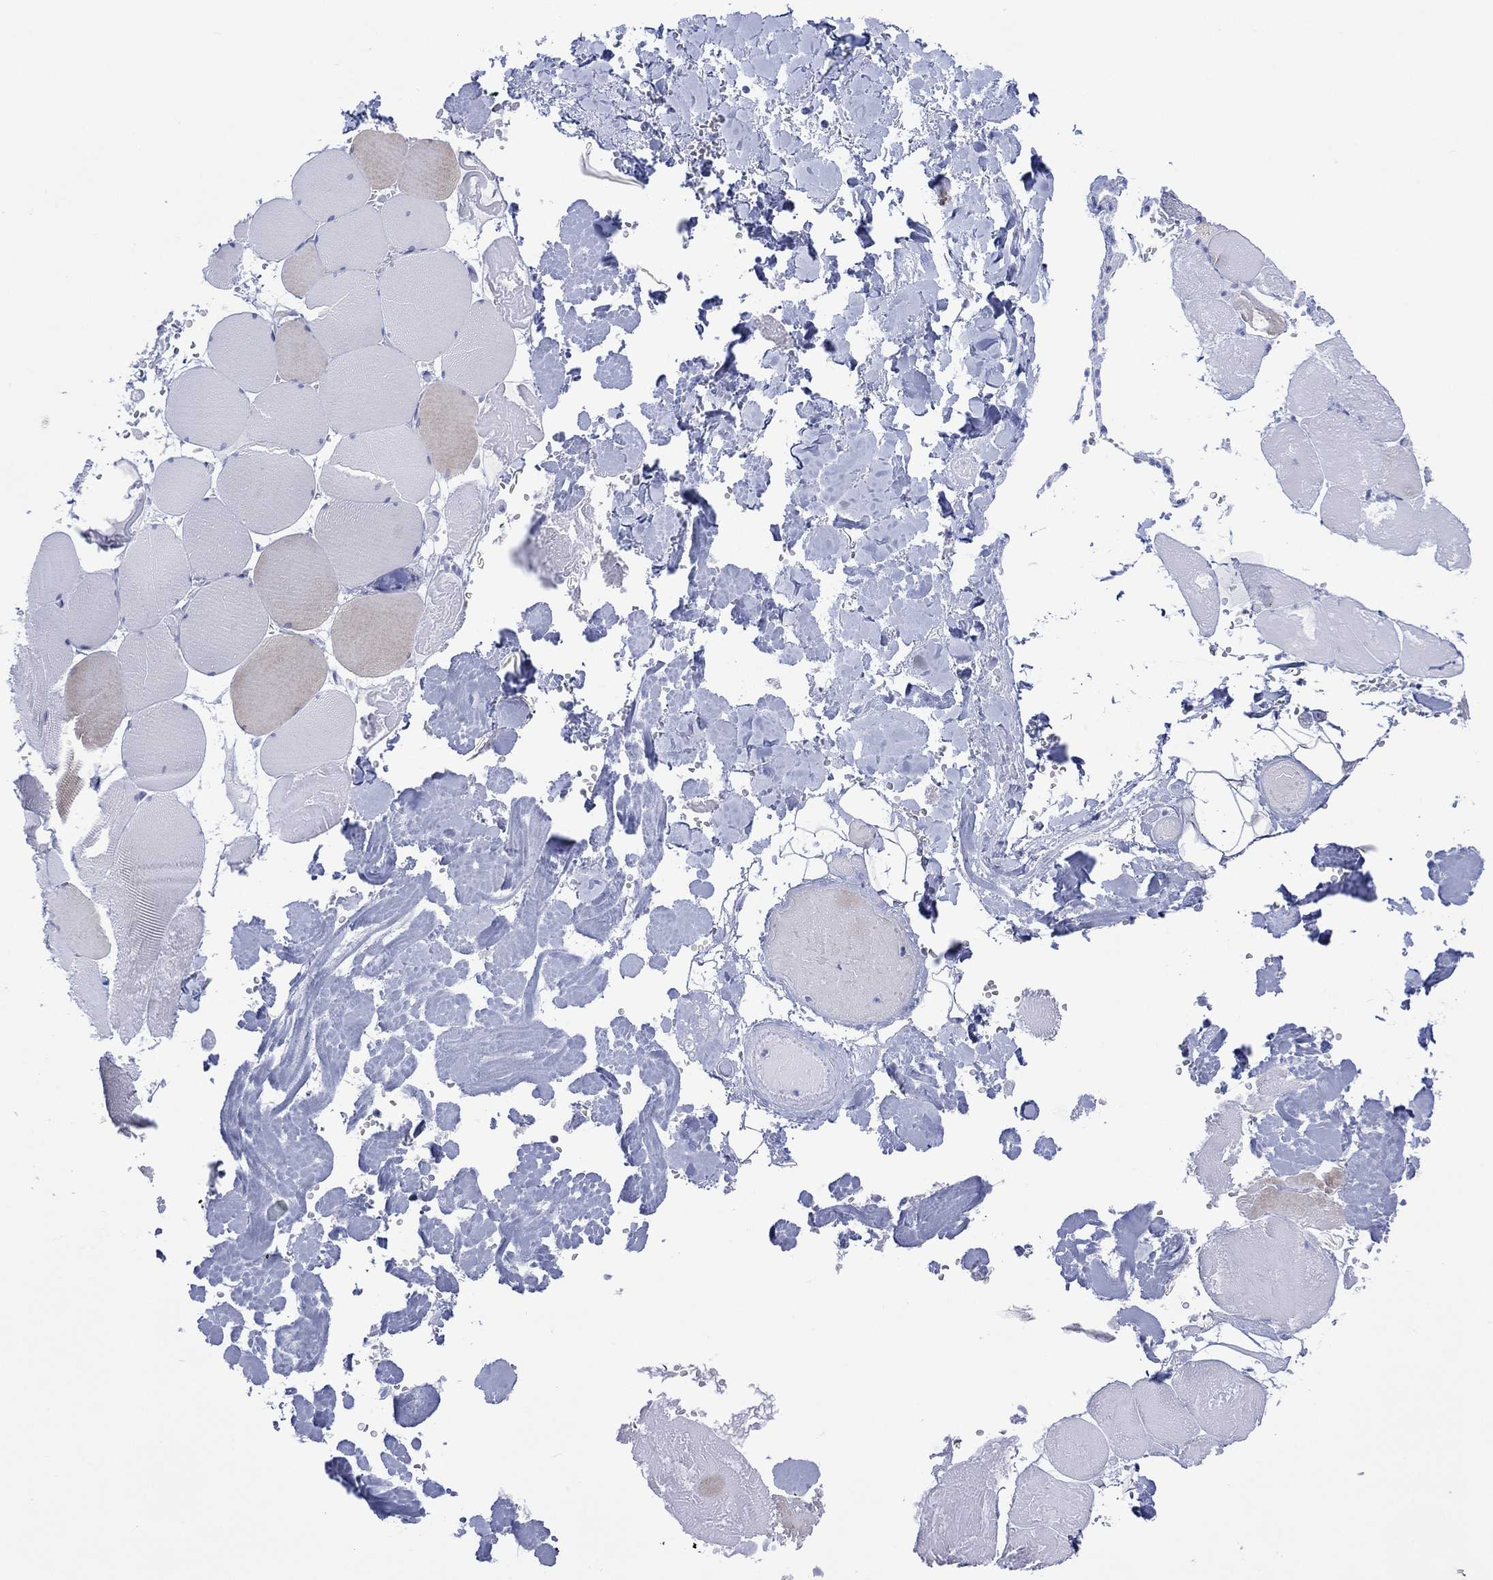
{"staining": {"intensity": "negative", "quantity": "none", "location": "none"}, "tissue": "skeletal muscle", "cell_type": "Myocytes", "image_type": "normal", "snomed": [{"axis": "morphology", "description": "Normal tissue, NOS"}, {"axis": "morphology", "description": "Malignant melanoma, Metastatic site"}, {"axis": "topography", "description": "Skeletal muscle"}], "caption": "Benign skeletal muscle was stained to show a protein in brown. There is no significant positivity in myocytes. Brightfield microscopy of IHC stained with DAB (brown) and hematoxylin (blue), captured at high magnification.", "gene": "DPP4", "patient": {"sex": "male", "age": 50}}